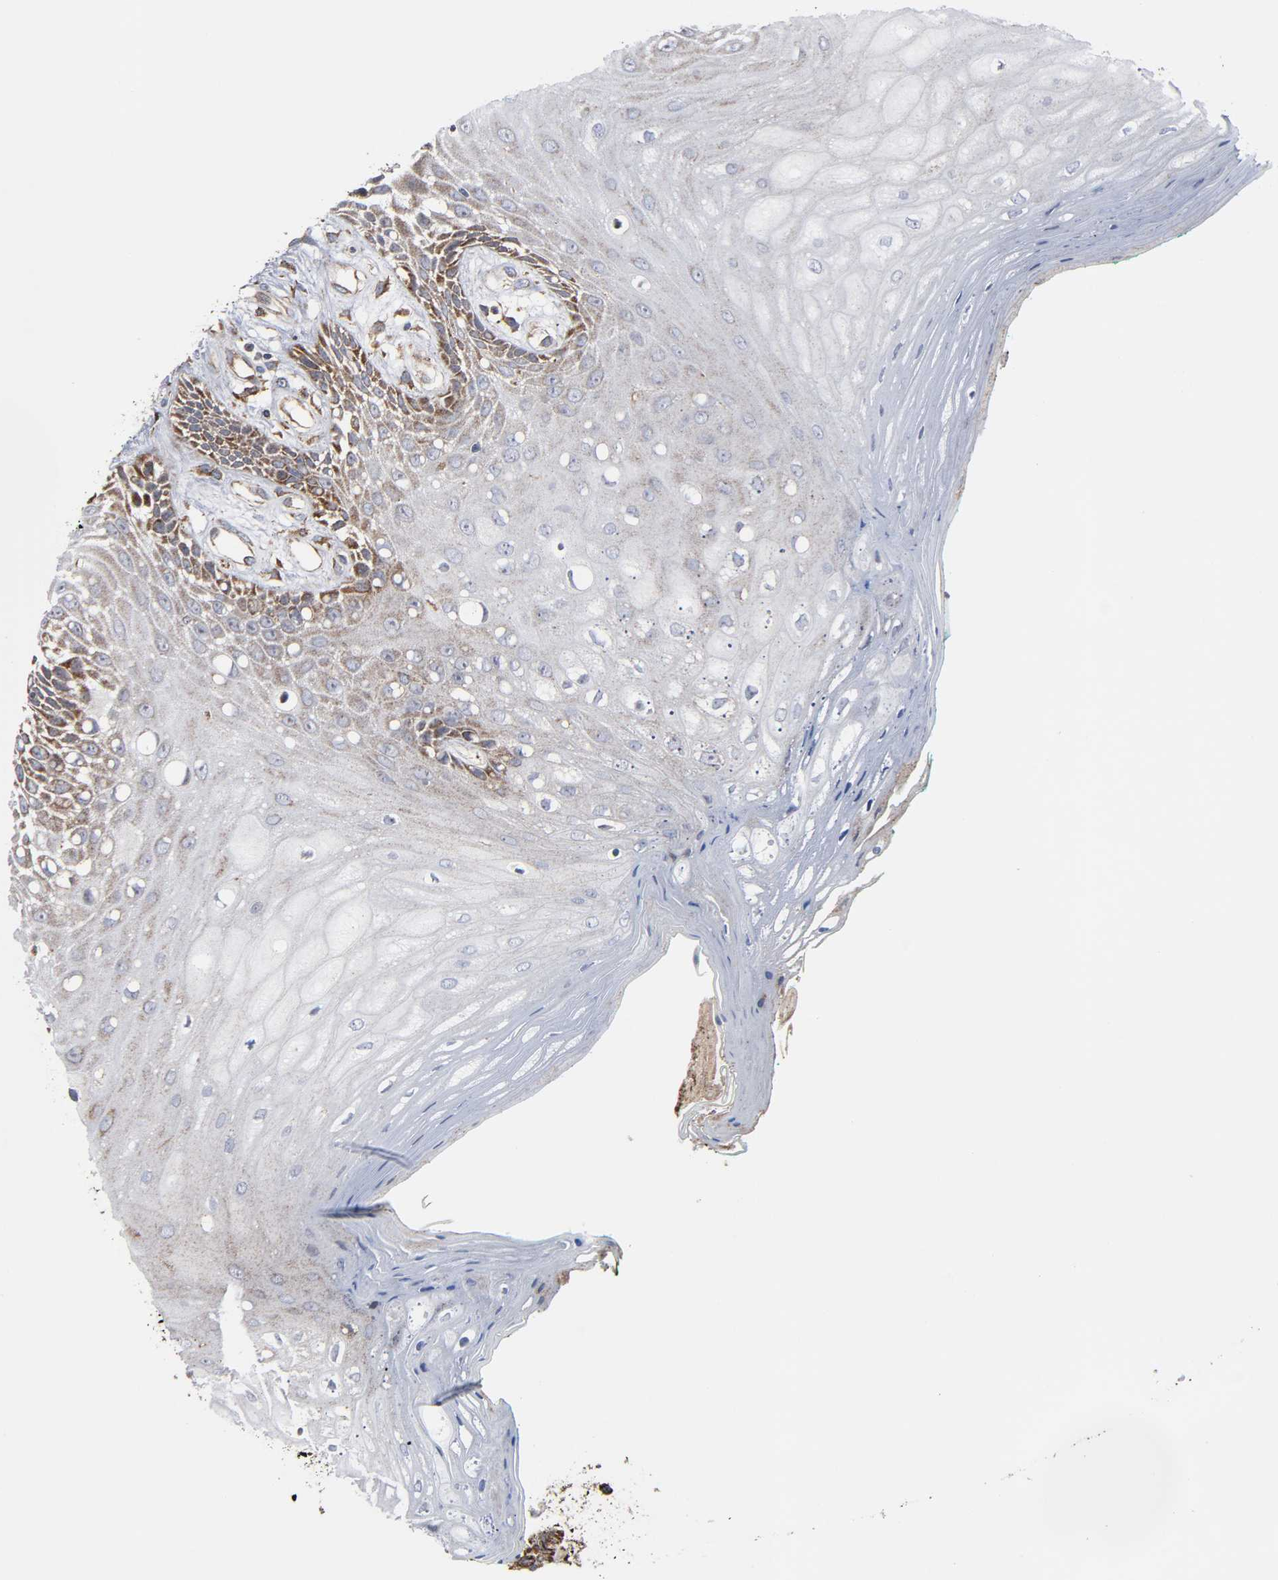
{"staining": {"intensity": "moderate", "quantity": "<25%", "location": "cytoplasmic/membranous"}, "tissue": "oral mucosa", "cell_type": "Squamous epithelial cells", "image_type": "normal", "snomed": [{"axis": "morphology", "description": "Normal tissue, NOS"}, {"axis": "morphology", "description": "Squamous cell carcinoma, NOS"}, {"axis": "topography", "description": "Skeletal muscle"}, {"axis": "topography", "description": "Oral tissue"}, {"axis": "topography", "description": "Head-Neck"}], "caption": "A histopathology image of oral mucosa stained for a protein reveals moderate cytoplasmic/membranous brown staining in squamous epithelial cells.", "gene": "MAP3K1", "patient": {"sex": "female", "age": 84}}